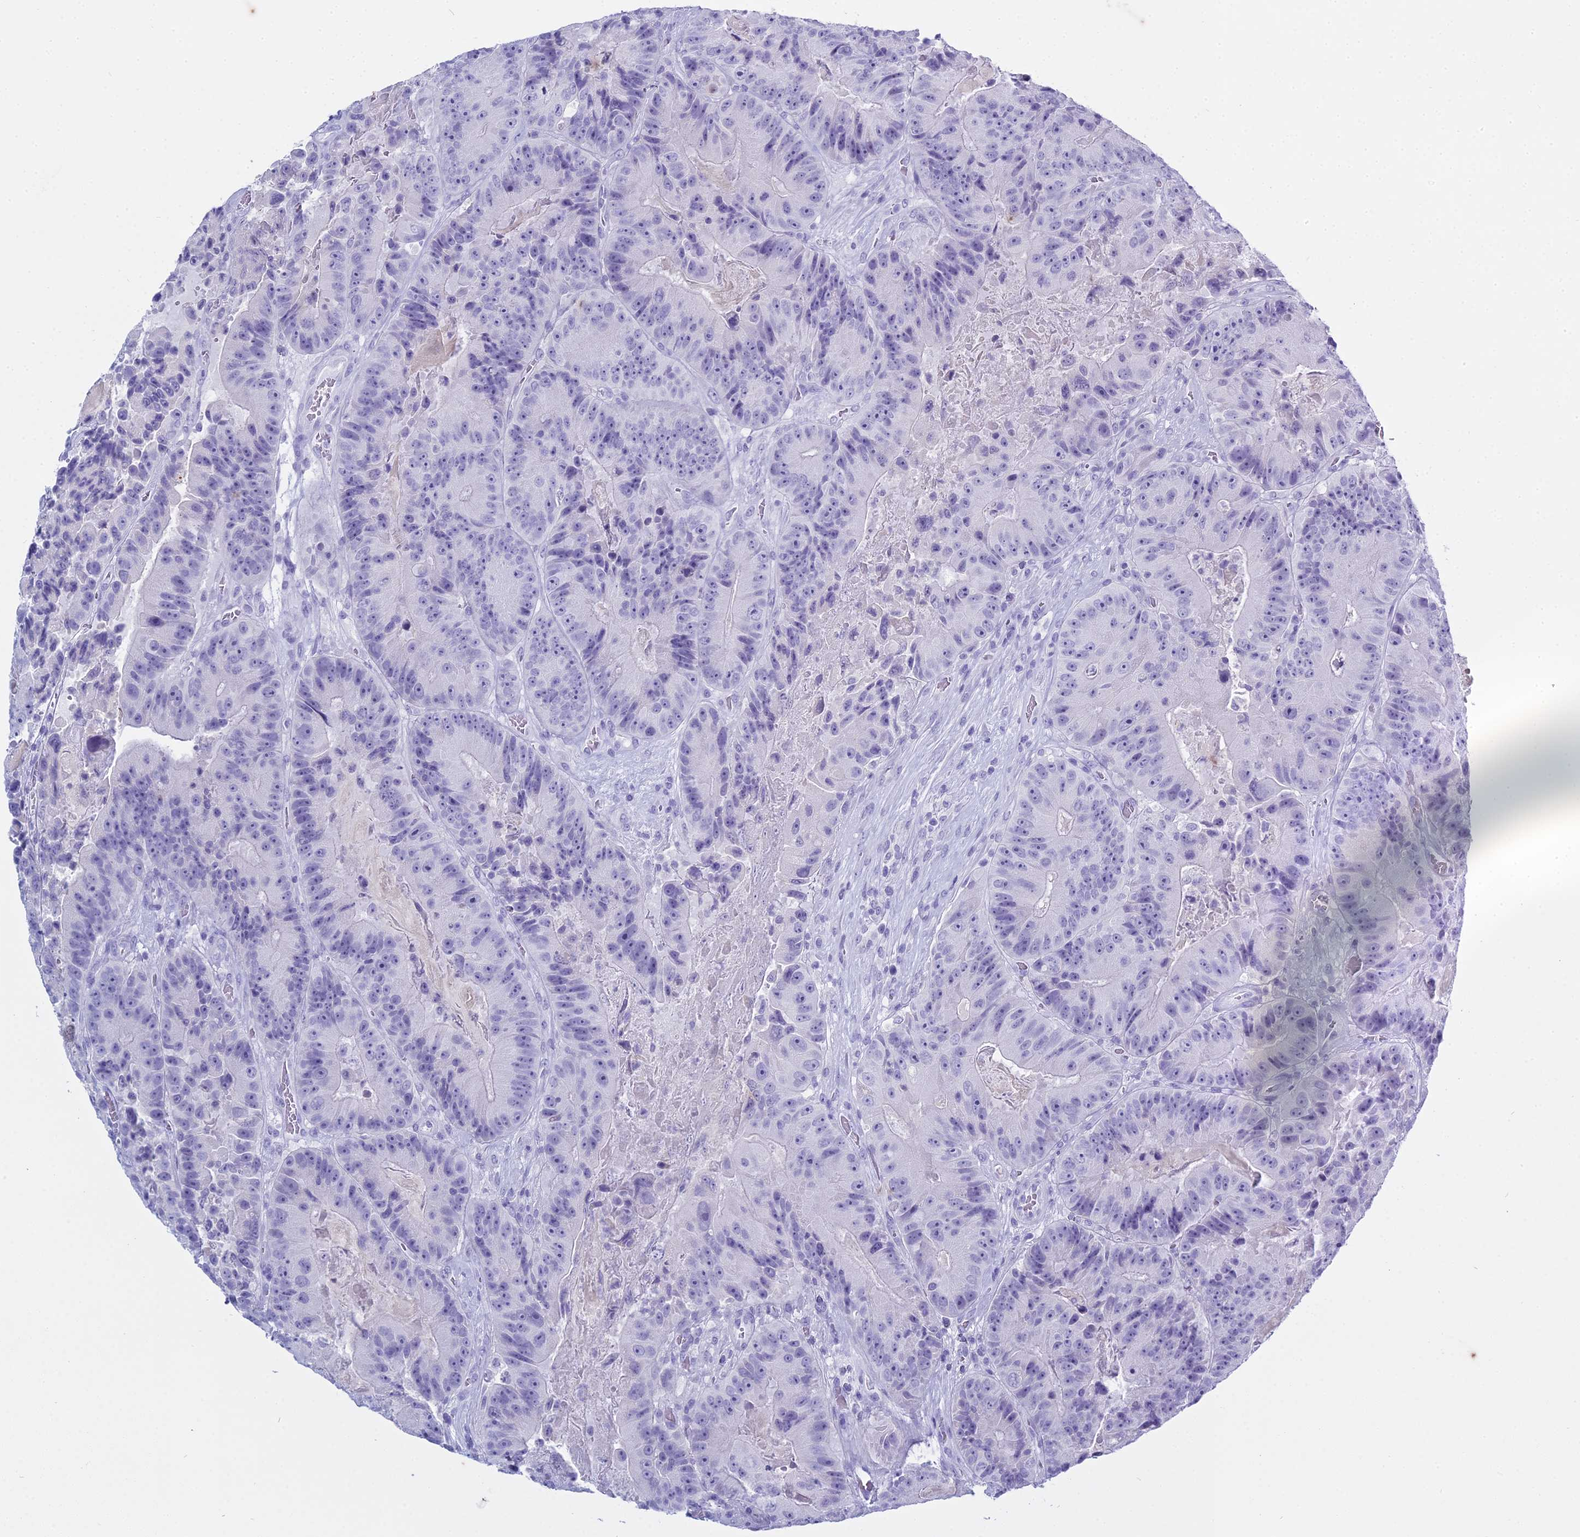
{"staining": {"intensity": "negative", "quantity": "none", "location": "none"}, "tissue": "colorectal cancer", "cell_type": "Tumor cells", "image_type": "cancer", "snomed": [{"axis": "morphology", "description": "Adenocarcinoma, NOS"}, {"axis": "topography", "description": "Colon"}], "caption": "A high-resolution histopathology image shows immunohistochemistry staining of colorectal cancer, which demonstrates no significant staining in tumor cells.", "gene": "HMGB4", "patient": {"sex": "female", "age": 86}}